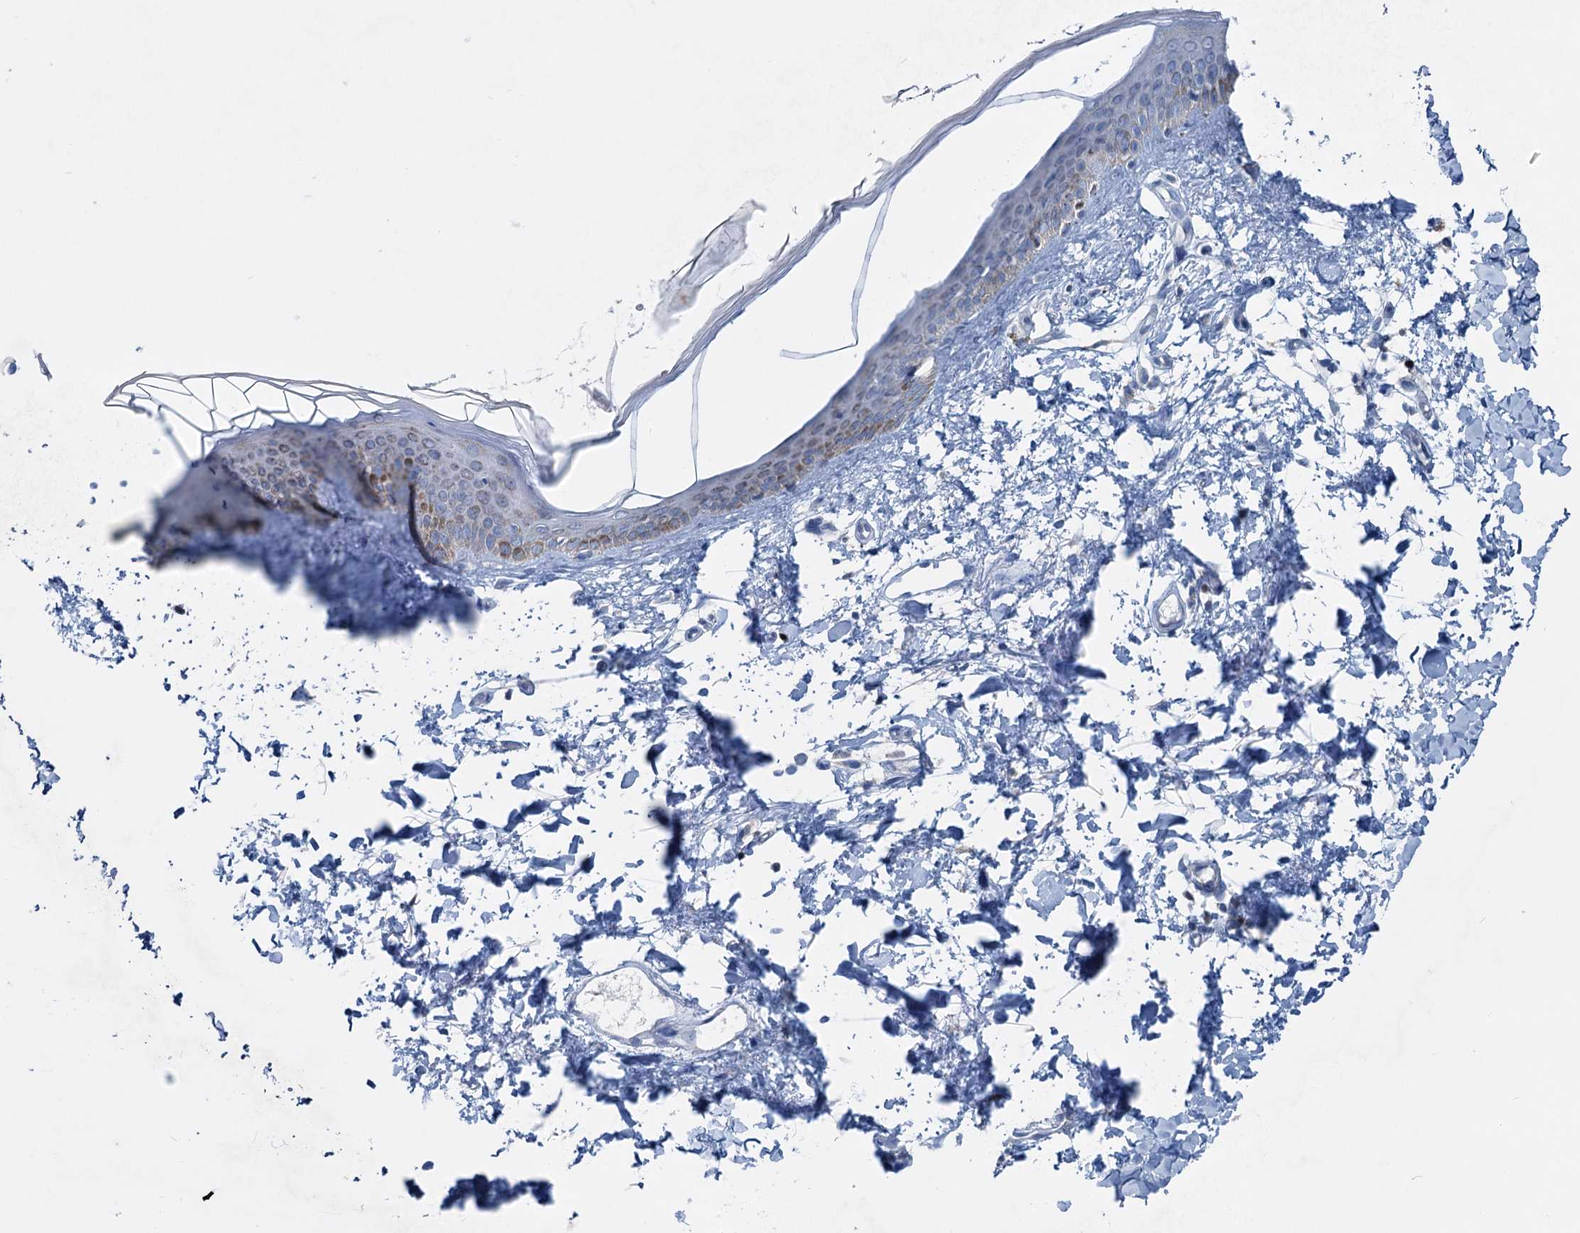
{"staining": {"intensity": "negative", "quantity": "none", "location": "none"}, "tissue": "skin", "cell_type": "Fibroblasts", "image_type": "normal", "snomed": [{"axis": "morphology", "description": "Normal tissue, NOS"}, {"axis": "topography", "description": "Skin"}], "caption": "An IHC image of normal skin is shown. There is no staining in fibroblasts of skin.", "gene": "ELP4", "patient": {"sex": "female", "age": 58}}